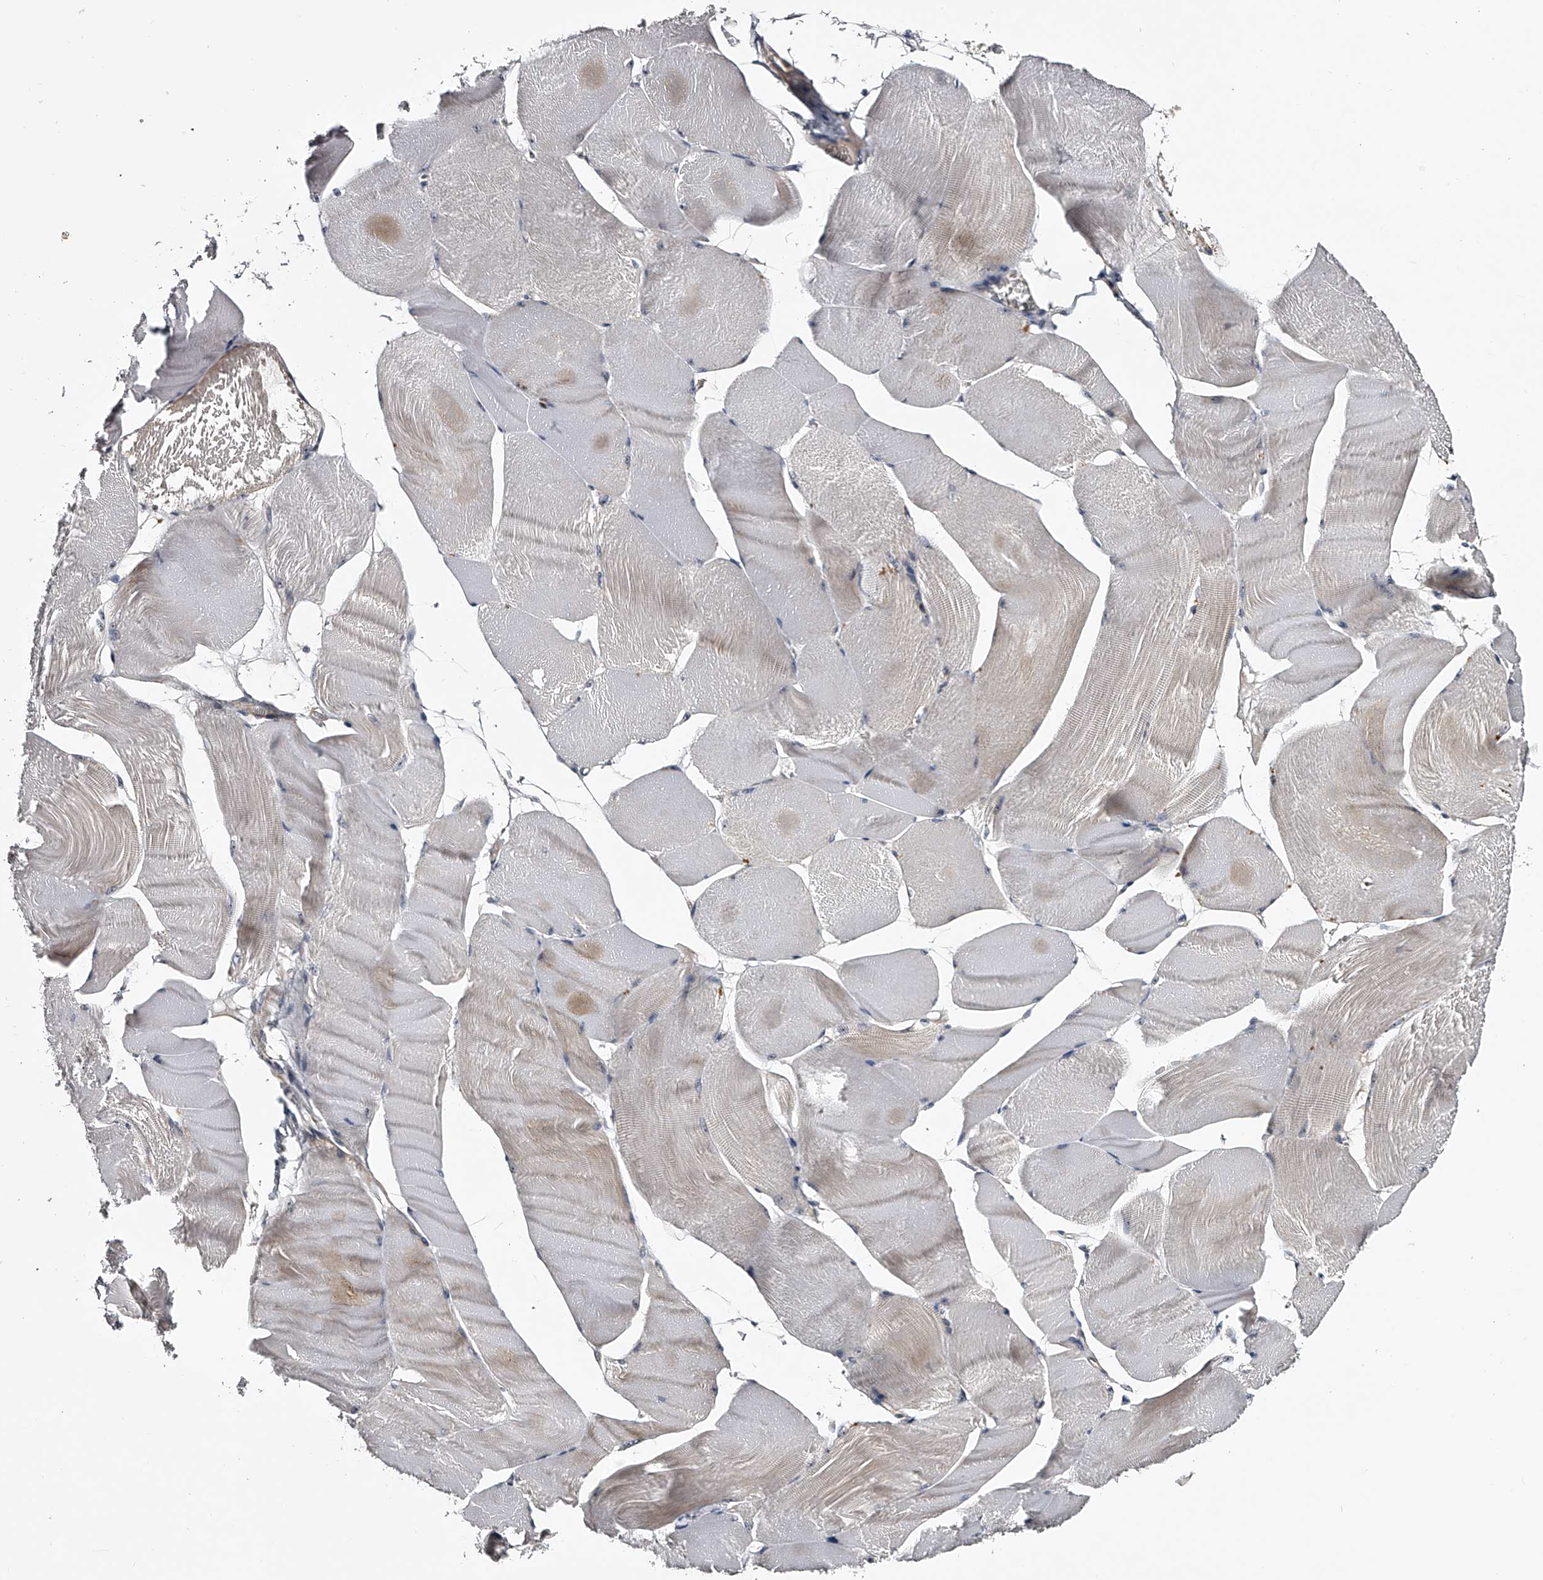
{"staining": {"intensity": "weak", "quantity": "<25%", "location": "cytoplasmic/membranous"}, "tissue": "skeletal muscle", "cell_type": "Myocytes", "image_type": "normal", "snomed": [{"axis": "morphology", "description": "Normal tissue, NOS"}, {"axis": "morphology", "description": "Basal cell carcinoma"}, {"axis": "topography", "description": "Skeletal muscle"}], "caption": "The image reveals no staining of myocytes in benign skeletal muscle.", "gene": "MDN1", "patient": {"sex": "female", "age": 64}}